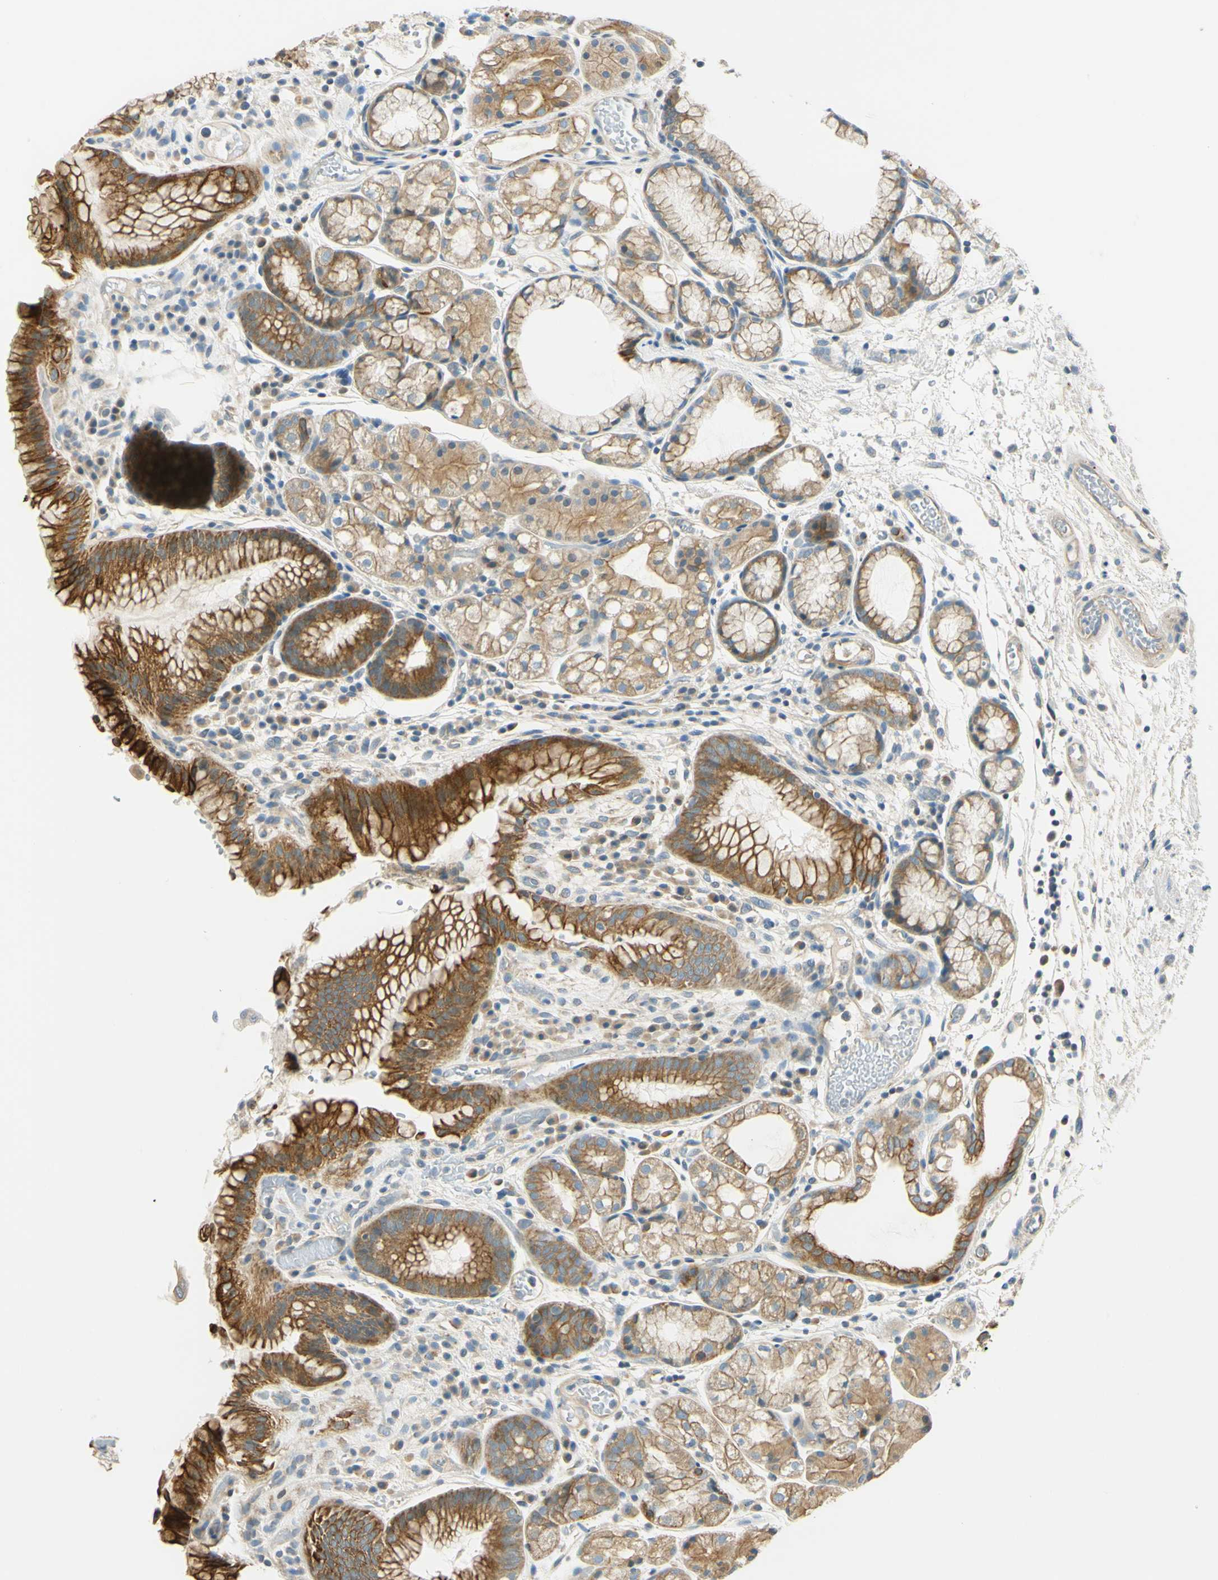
{"staining": {"intensity": "strong", "quantity": "25%-75%", "location": "cytoplasmic/membranous"}, "tissue": "stomach", "cell_type": "Glandular cells", "image_type": "normal", "snomed": [{"axis": "morphology", "description": "Normal tissue, NOS"}, {"axis": "topography", "description": "Stomach, upper"}], "caption": "Brown immunohistochemical staining in unremarkable human stomach reveals strong cytoplasmic/membranous expression in approximately 25%-75% of glandular cells. (DAB IHC, brown staining for protein, blue staining for nuclei).", "gene": "LAMA3", "patient": {"sex": "male", "age": 72}}